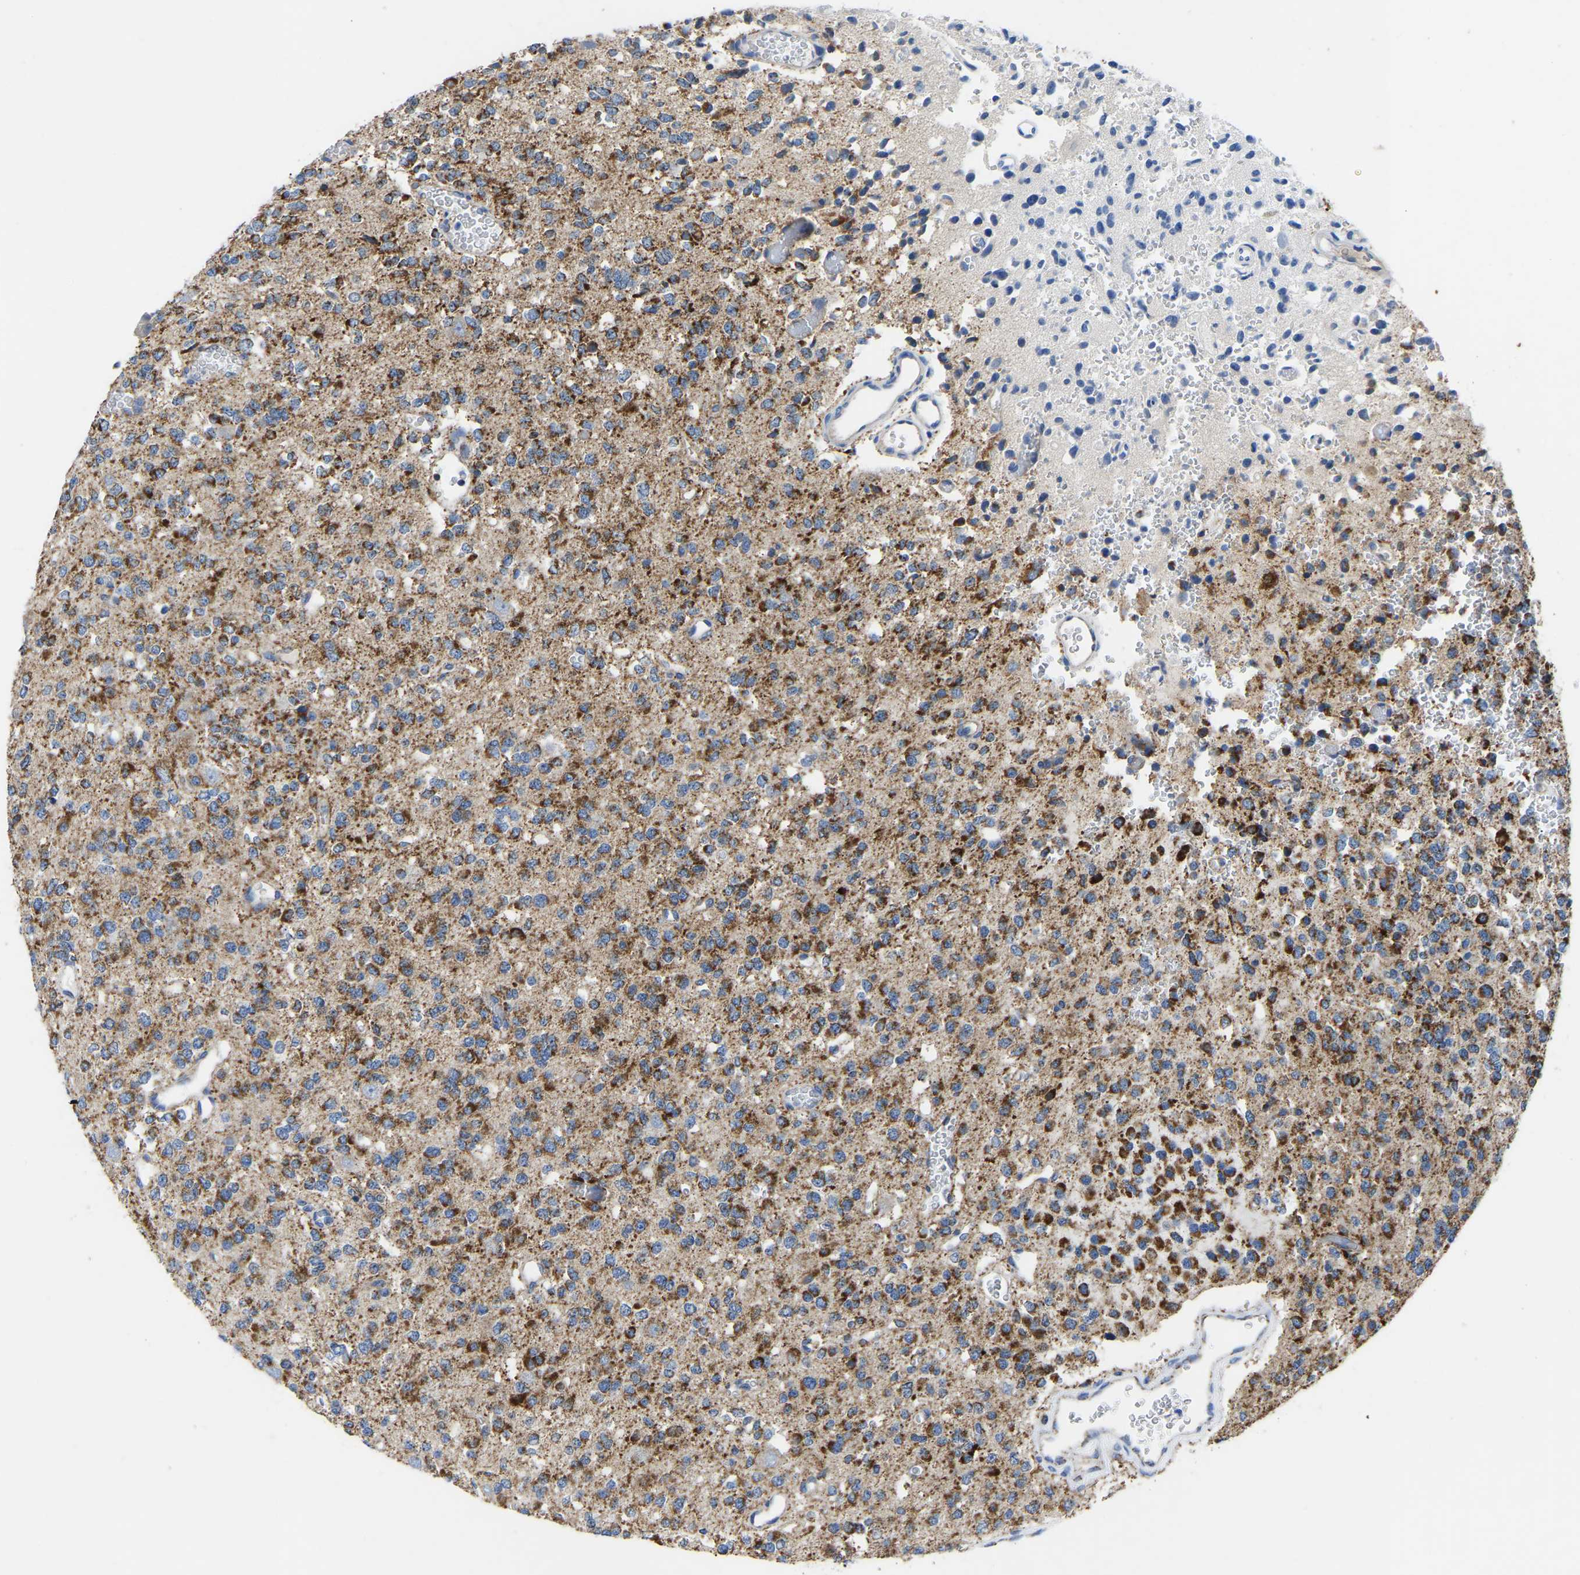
{"staining": {"intensity": "strong", "quantity": ">75%", "location": "cytoplasmic/membranous"}, "tissue": "glioma", "cell_type": "Tumor cells", "image_type": "cancer", "snomed": [{"axis": "morphology", "description": "Glioma, malignant, Low grade"}, {"axis": "topography", "description": "Brain"}], "caption": "Immunohistochemical staining of human malignant glioma (low-grade) shows strong cytoplasmic/membranous protein positivity in about >75% of tumor cells. (IHC, brightfield microscopy, high magnification).", "gene": "ETFA", "patient": {"sex": "male", "age": 38}}